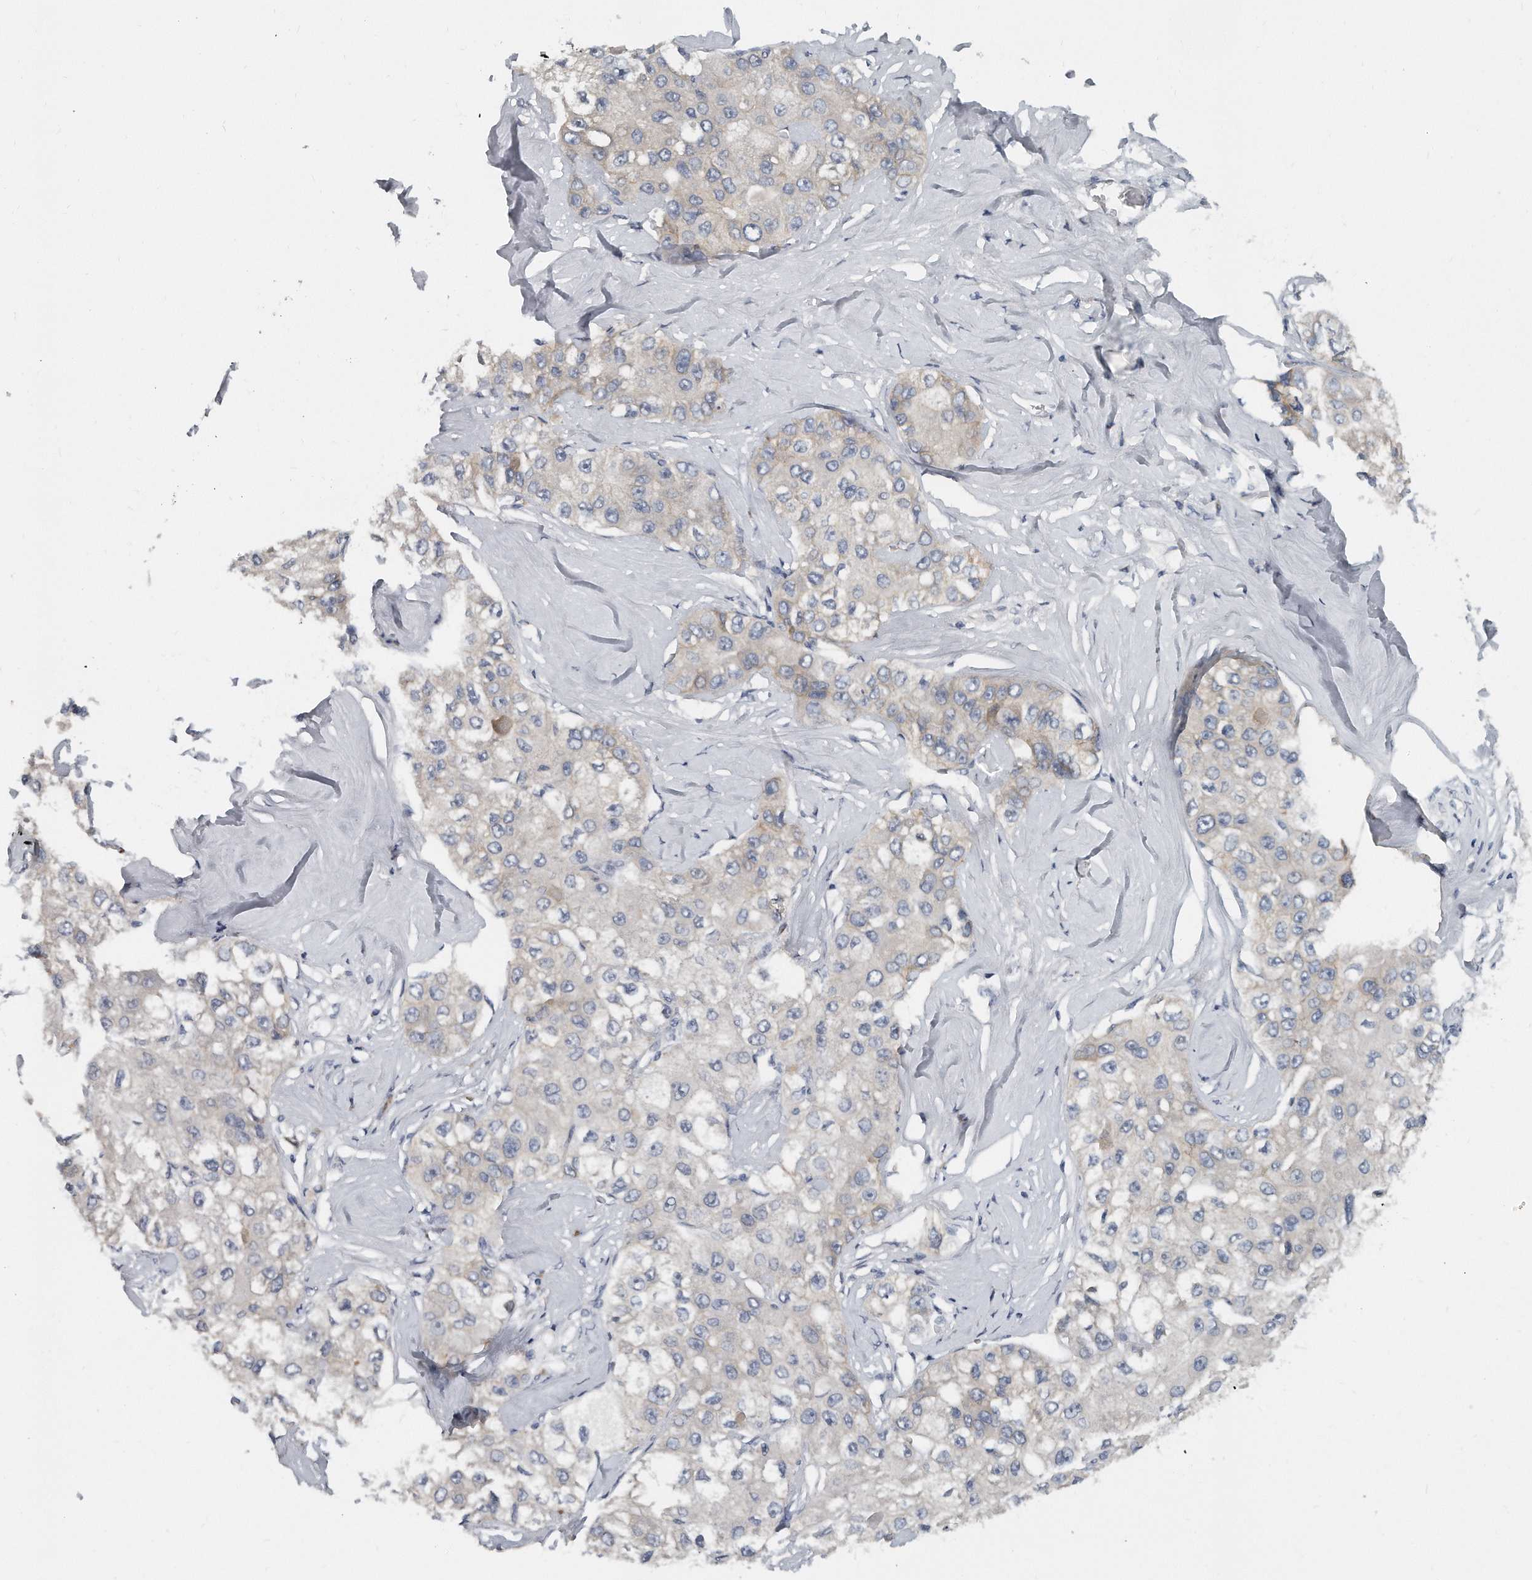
{"staining": {"intensity": "negative", "quantity": "none", "location": "none"}, "tissue": "liver cancer", "cell_type": "Tumor cells", "image_type": "cancer", "snomed": [{"axis": "morphology", "description": "Carcinoma, Hepatocellular, NOS"}, {"axis": "topography", "description": "Liver"}], "caption": "High power microscopy image of an immunohistochemistry image of liver cancer (hepatocellular carcinoma), revealing no significant expression in tumor cells. Brightfield microscopy of immunohistochemistry (IHC) stained with DAB (3,3'-diaminobenzidine) (brown) and hematoxylin (blue), captured at high magnification.", "gene": "PLEKHA6", "patient": {"sex": "male", "age": 80}}